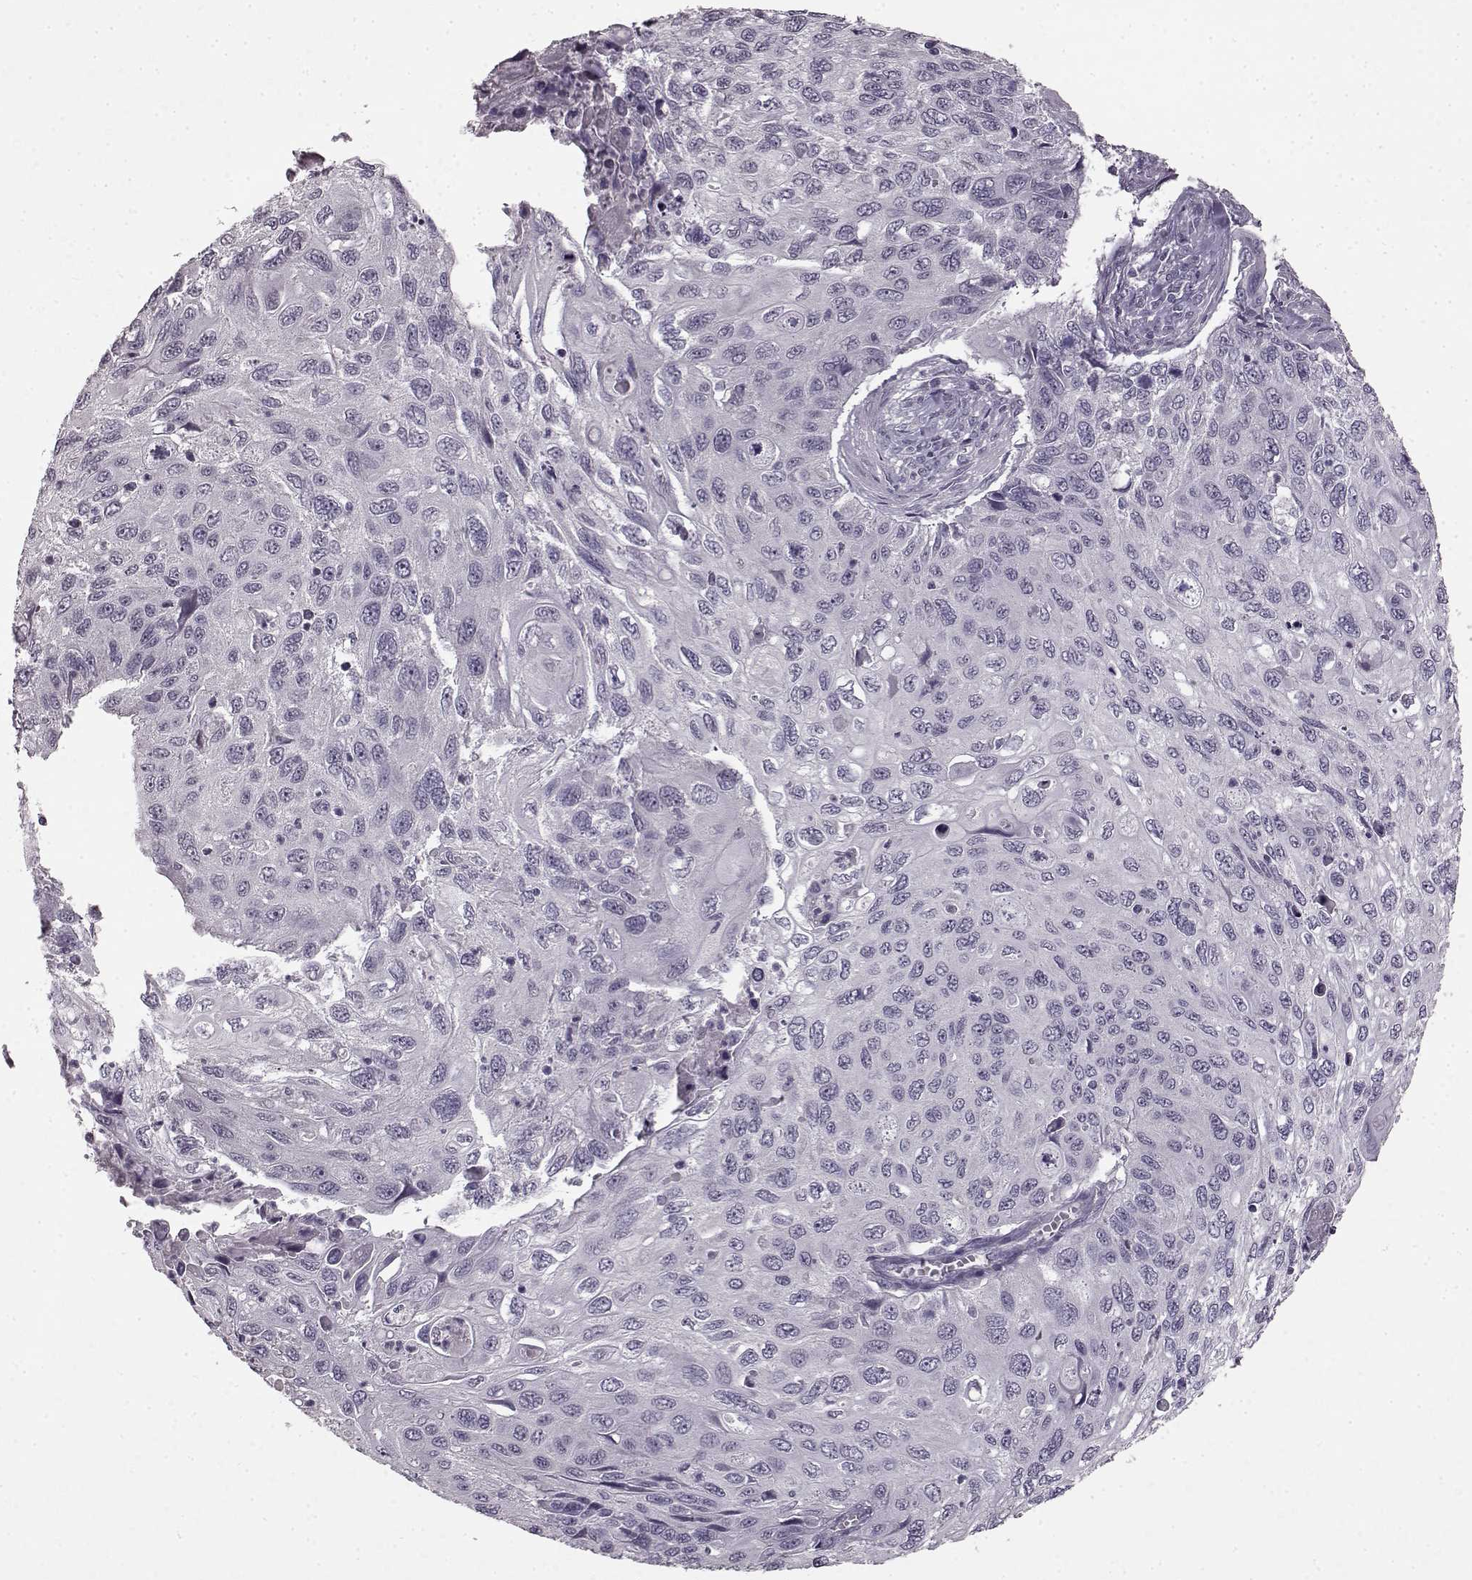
{"staining": {"intensity": "negative", "quantity": "none", "location": "none"}, "tissue": "cervical cancer", "cell_type": "Tumor cells", "image_type": "cancer", "snomed": [{"axis": "morphology", "description": "Squamous cell carcinoma, NOS"}, {"axis": "topography", "description": "Cervix"}], "caption": "Cervical cancer stained for a protein using immunohistochemistry (IHC) demonstrates no expression tumor cells.", "gene": "LHB", "patient": {"sex": "female", "age": 70}}